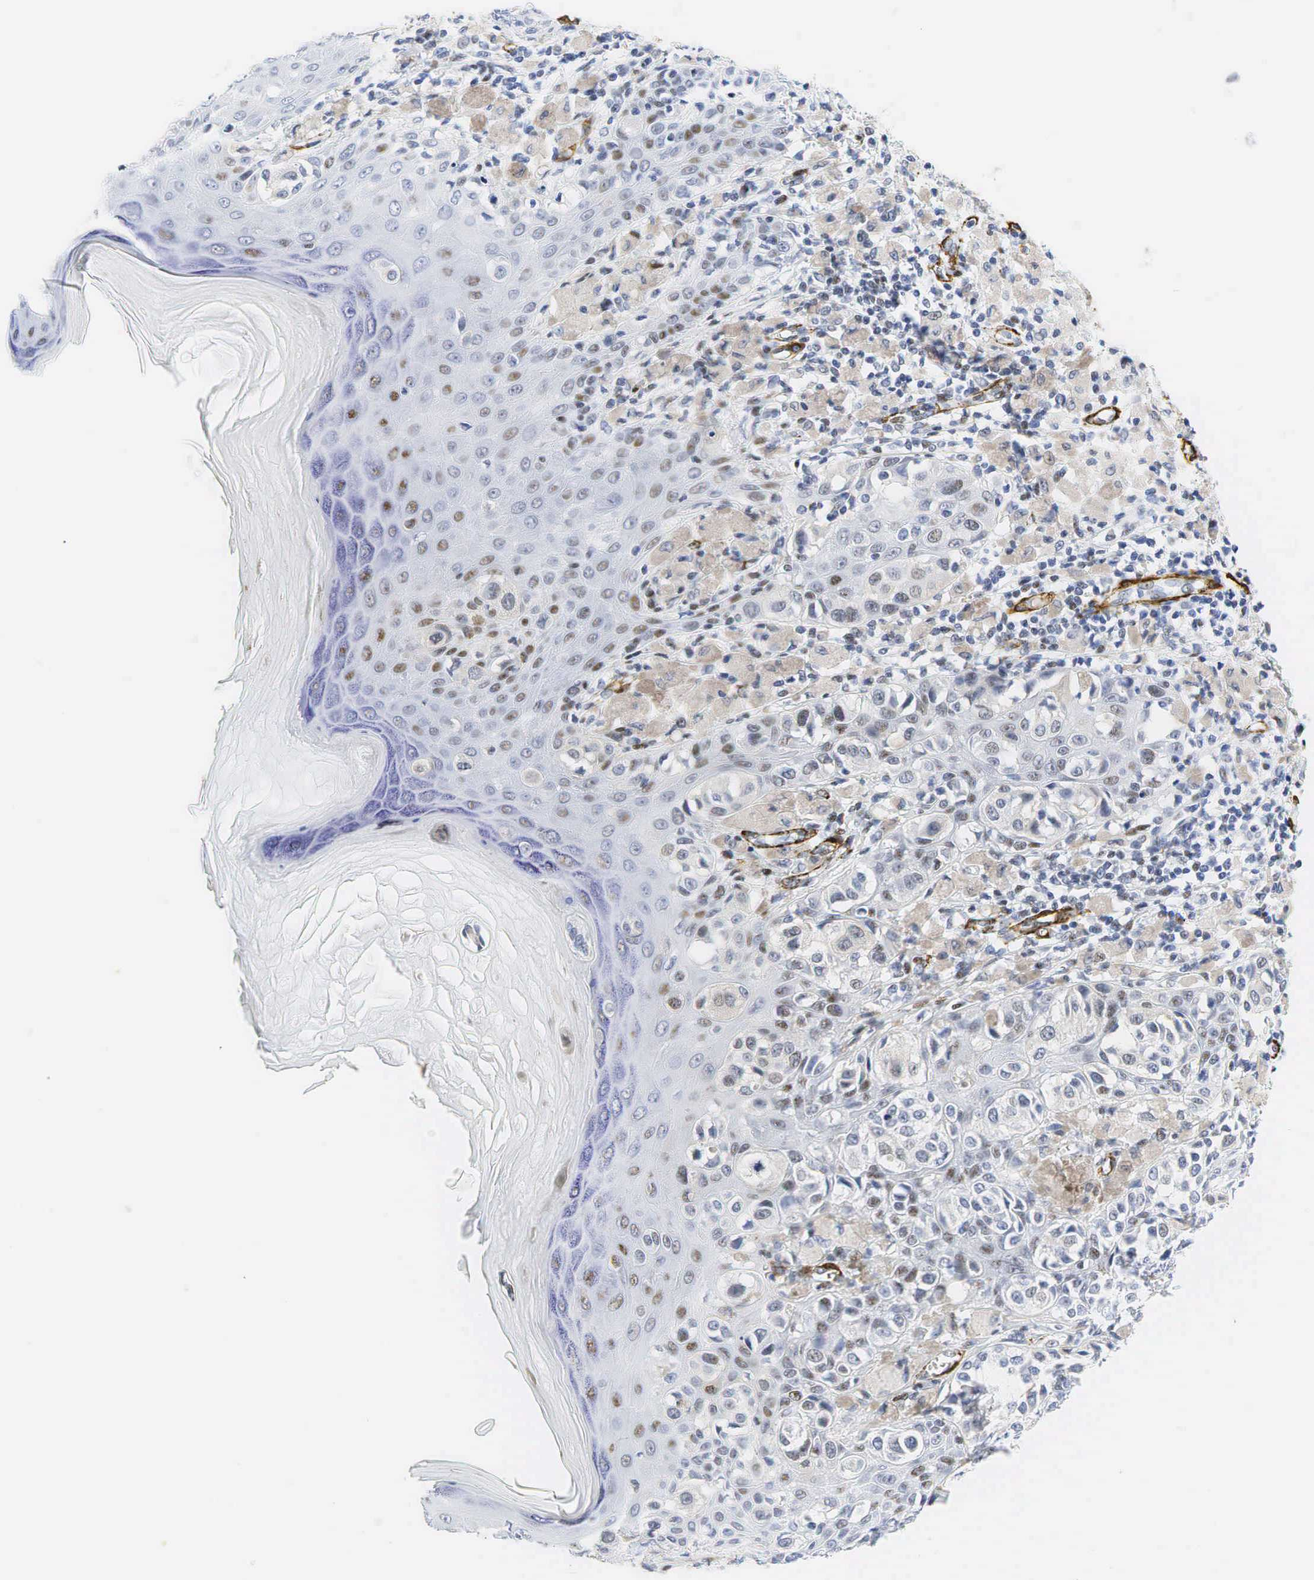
{"staining": {"intensity": "moderate", "quantity": "<25%", "location": "nuclear"}, "tissue": "melanoma", "cell_type": "Tumor cells", "image_type": "cancer", "snomed": [{"axis": "morphology", "description": "Malignant melanoma, NOS"}, {"axis": "topography", "description": "Skin"}], "caption": "Immunohistochemical staining of human melanoma displays low levels of moderate nuclear expression in about <25% of tumor cells.", "gene": "ACTA2", "patient": {"sex": "female", "age": 82}}